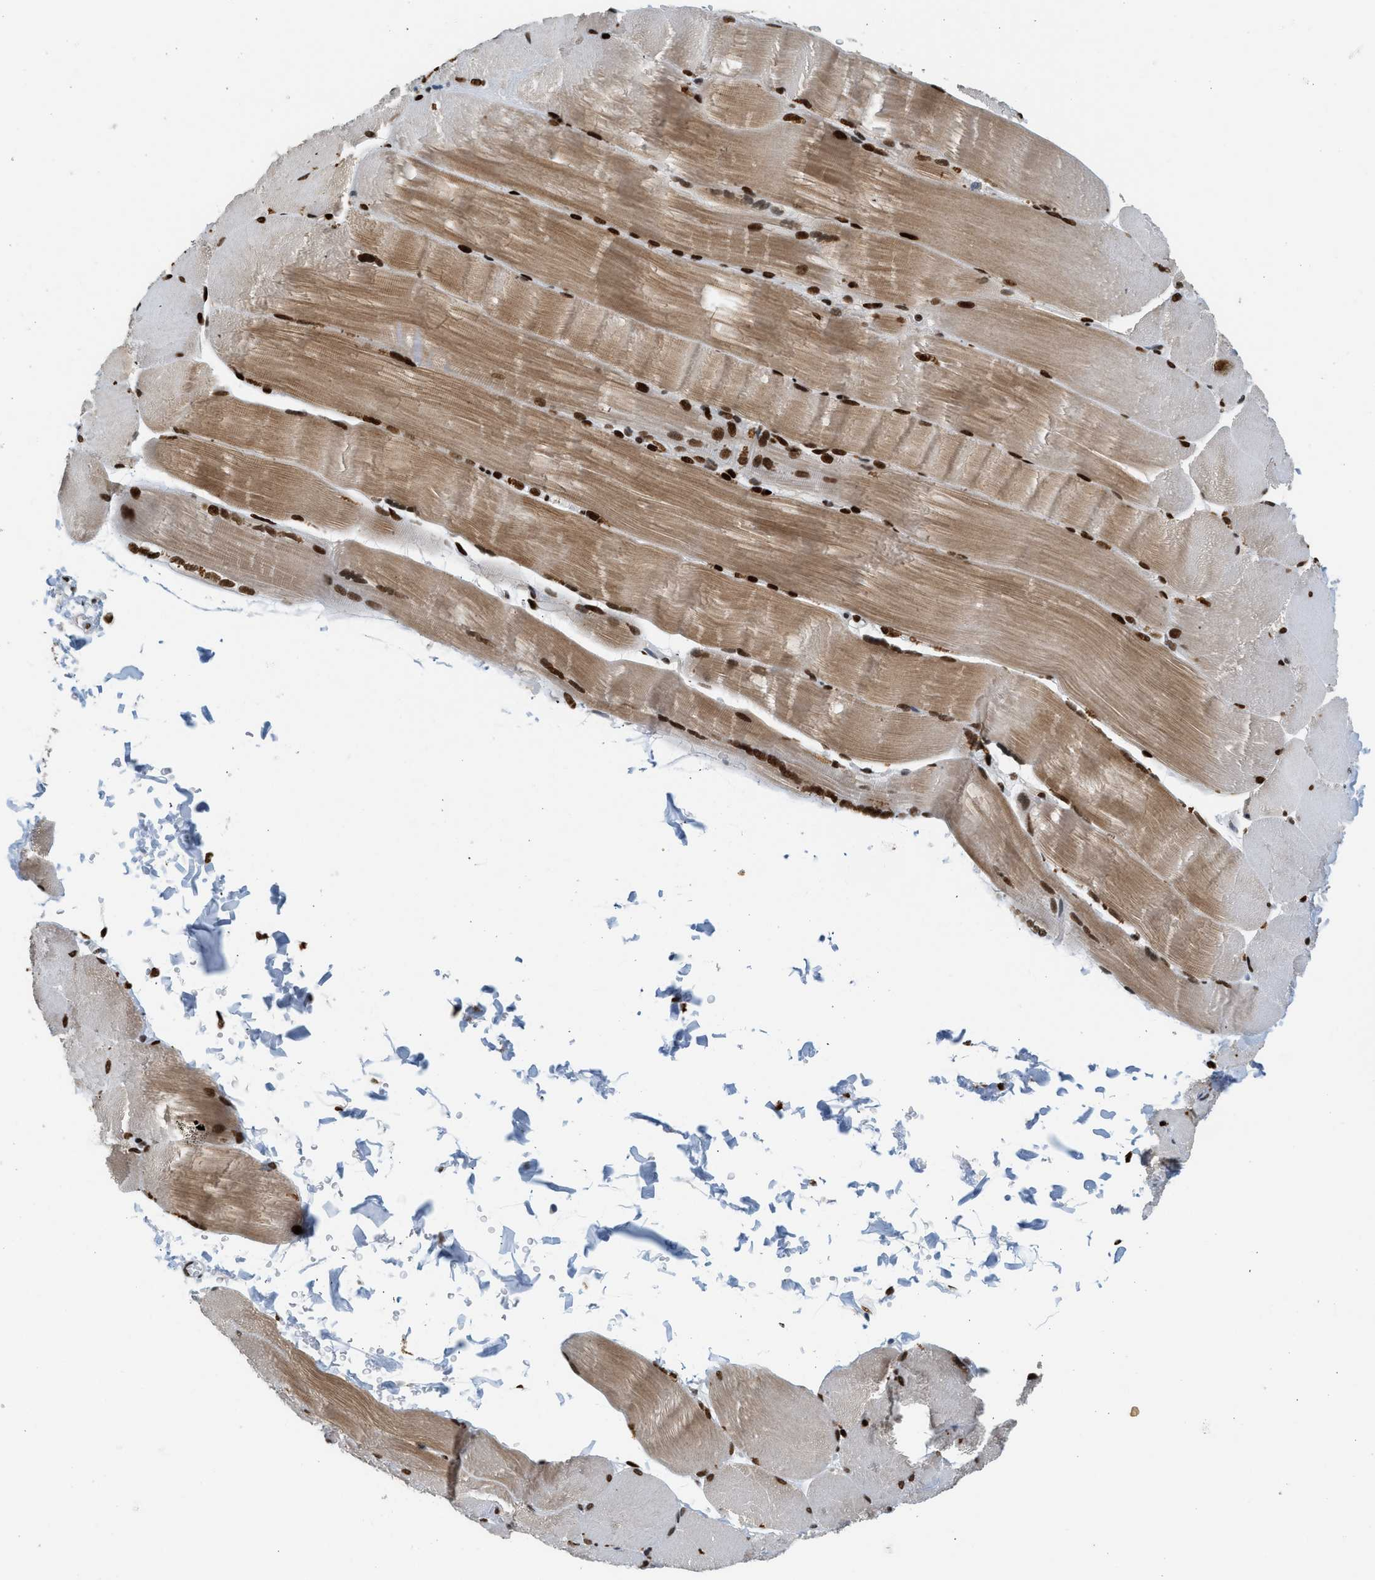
{"staining": {"intensity": "strong", "quantity": ">75%", "location": "cytoplasmic/membranous,nuclear"}, "tissue": "skeletal muscle", "cell_type": "Myocytes", "image_type": "normal", "snomed": [{"axis": "morphology", "description": "Normal tissue, NOS"}, {"axis": "topography", "description": "Skin"}, {"axis": "topography", "description": "Skeletal muscle"}], "caption": "Protein staining of normal skeletal muscle shows strong cytoplasmic/membranous,nuclear positivity in approximately >75% of myocytes. The protein of interest is stained brown, and the nuclei are stained in blue (DAB (3,3'-diaminobenzidine) IHC with brightfield microscopy, high magnification).", "gene": "ZBTB20", "patient": {"sex": "male", "age": 83}}